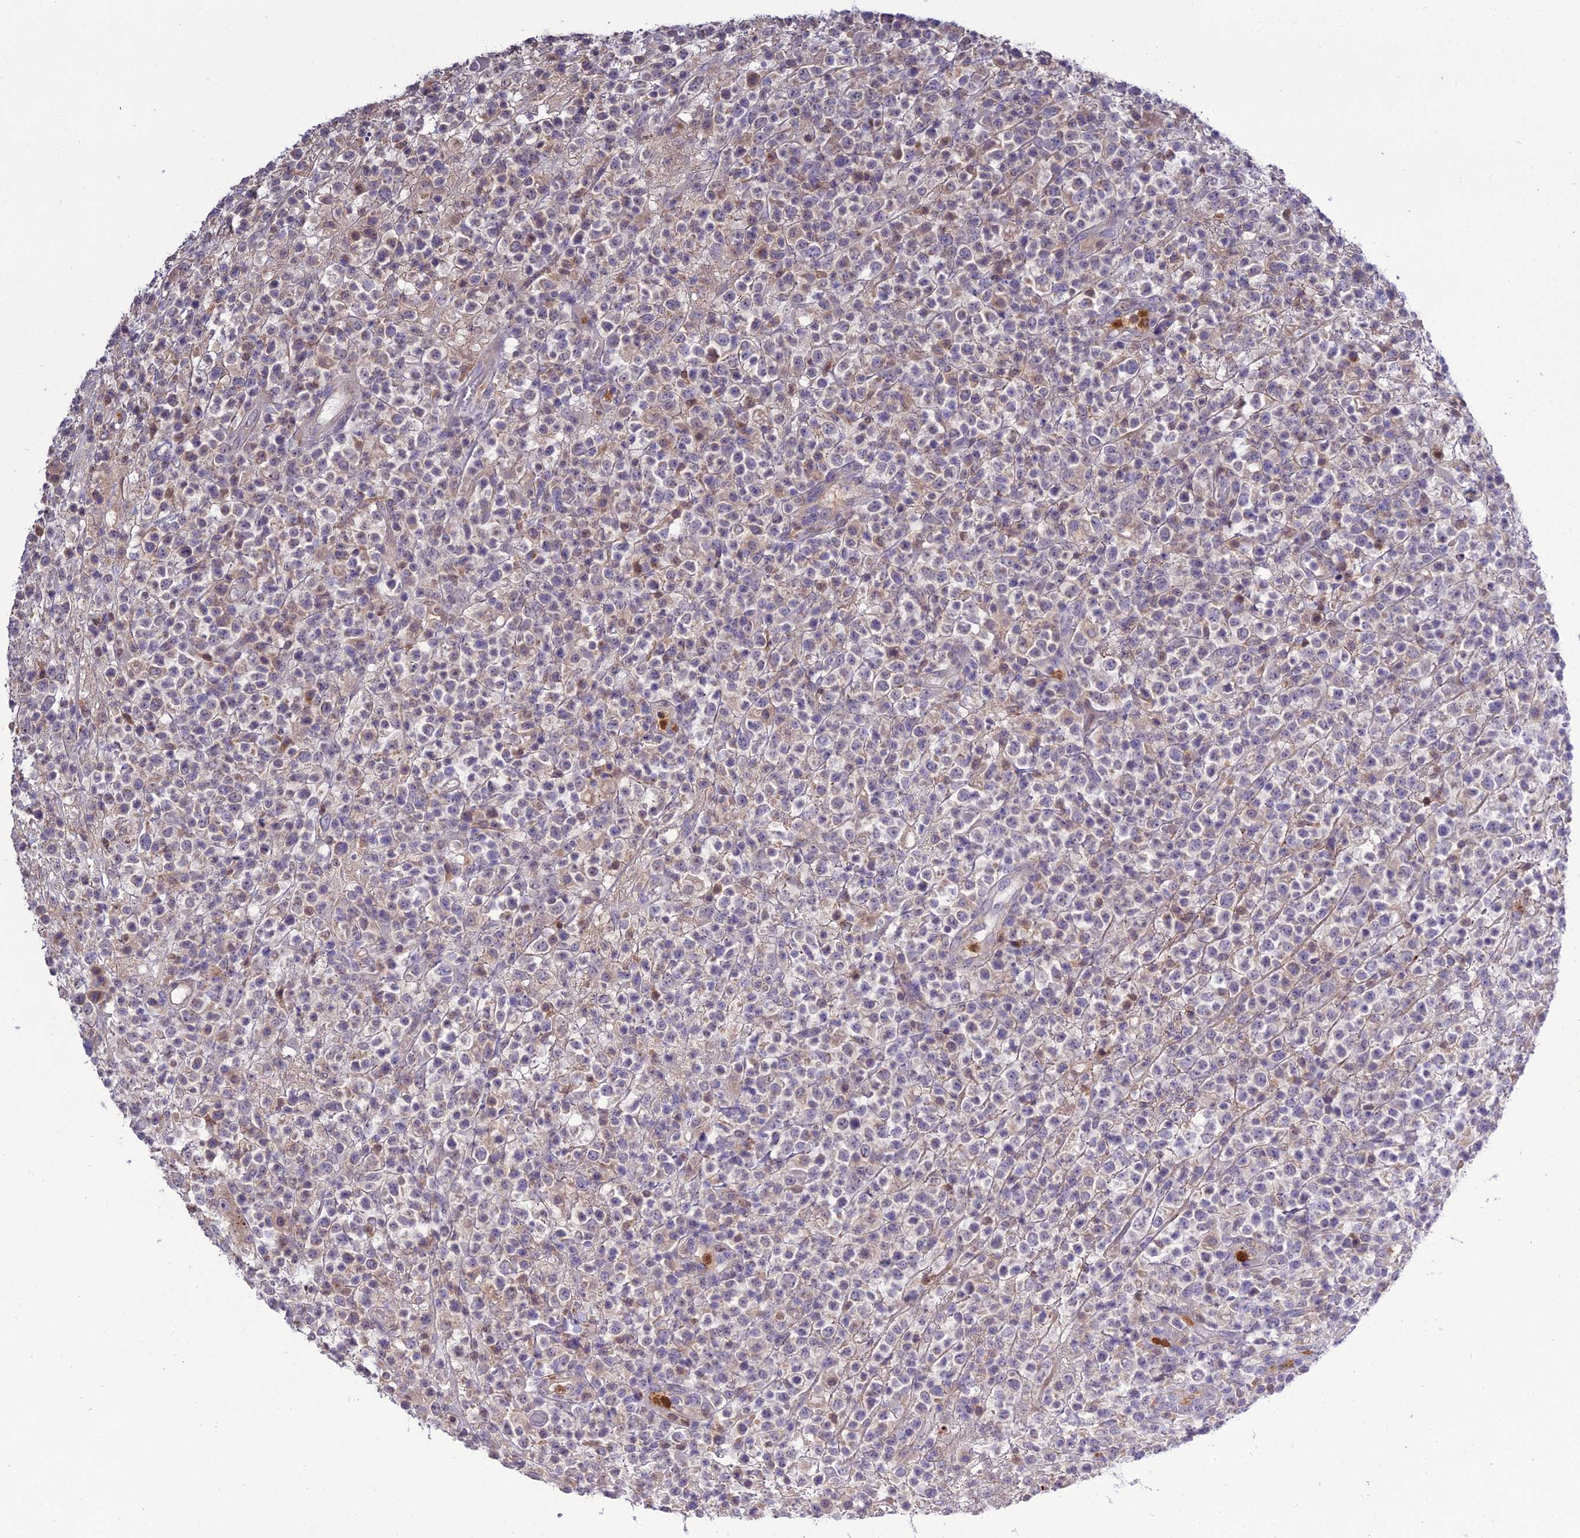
{"staining": {"intensity": "negative", "quantity": "none", "location": "none"}, "tissue": "lymphoma", "cell_type": "Tumor cells", "image_type": "cancer", "snomed": [{"axis": "morphology", "description": "Malignant lymphoma, non-Hodgkin's type, High grade"}, {"axis": "topography", "description": "Colon"}], "caption": "Tumor cells are negative for protein expression in human lymphoma.", "gene": "EID2", "patient": {"sex": "female", "age": 53}}